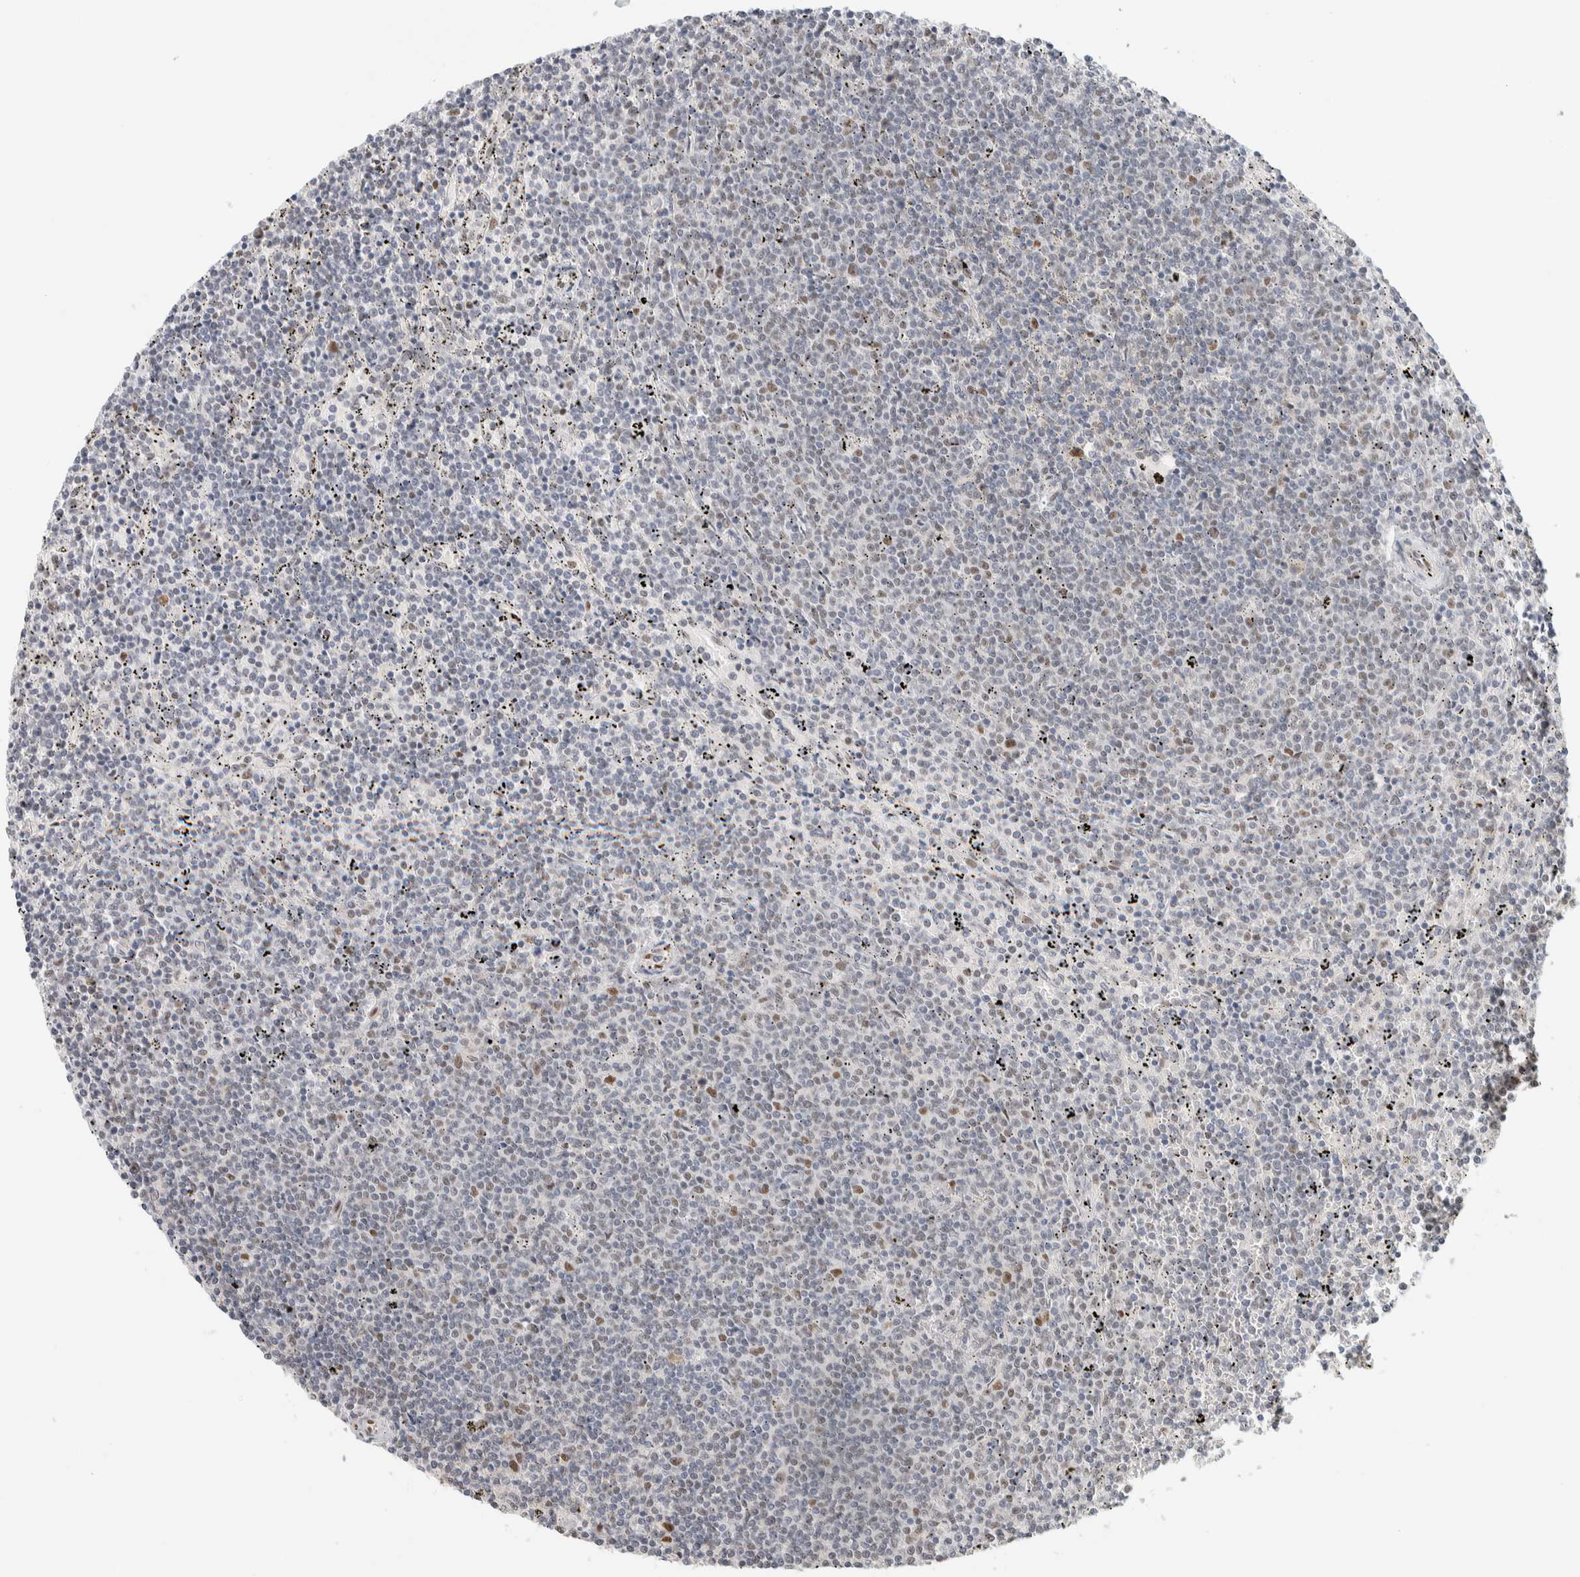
{"staining": {"intensity": "weak", "quantity": "<25%", "location": "nuclear"}, "tissue": "lymphoma", "cell_type": "Tumor cells", "image_type": "cancer", "snomed": [{"axis": "morphology", "description": "Malignant lymphoma, non-Hodgkin's type, Low grade"}, {"axis": "topography", "description": "Spleen"}], "caption": "IHC of human malignant lymphoma, non-Hodgkin's type (low-grade) reveals no expression in tumor cells. The staining is performed using DAB brown chromogen with nuclei counter-stained in using hematoxylin.", "gene": "PUS7", "patient": {"sex": "female", "age": 50}}